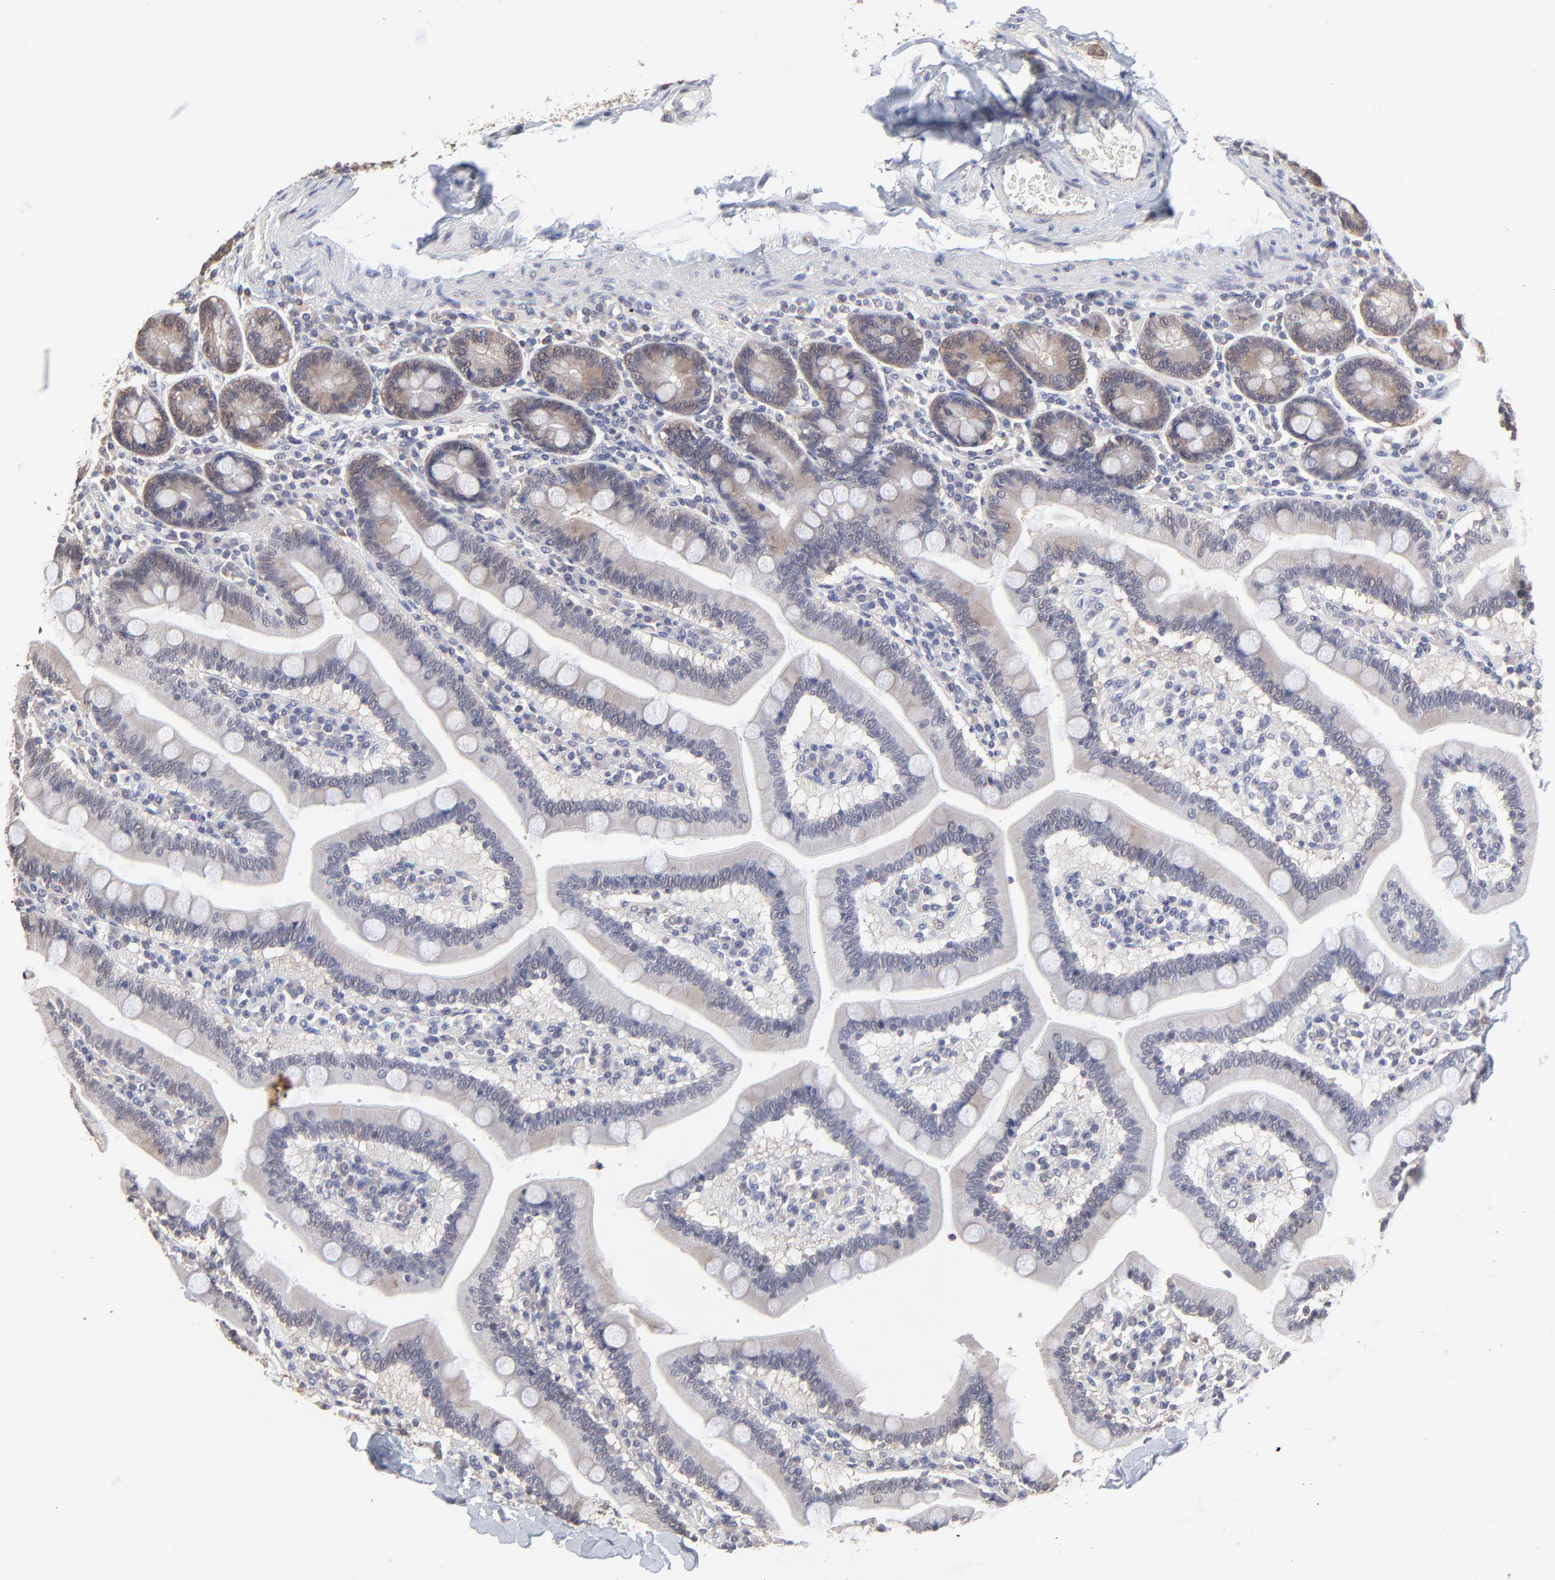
{"staining": {"intensity": "moderate", "quantity": ">75%", "location": "cytoplasmic/membranous"}, "tissue": "duodenum", "cell_type": "Glandular cells", "image_type": "normal", "snomed": [{"axis": "morphology", "description": "Normal tissue, NOS"}, {"axis": "topography", "description": "Duodenum"}], "caption": "Benign duodenum shows moderate cytoplasmic/membranous positivity in about >75% of glandular cells, visualized by immunohistochemistry. (DAB (3,3'-diaminobenzidine) = brown stain, brightfield microscopy at high magnification).", "gene": "CCT2", "patient": {"sex": "male", "age": 66}}